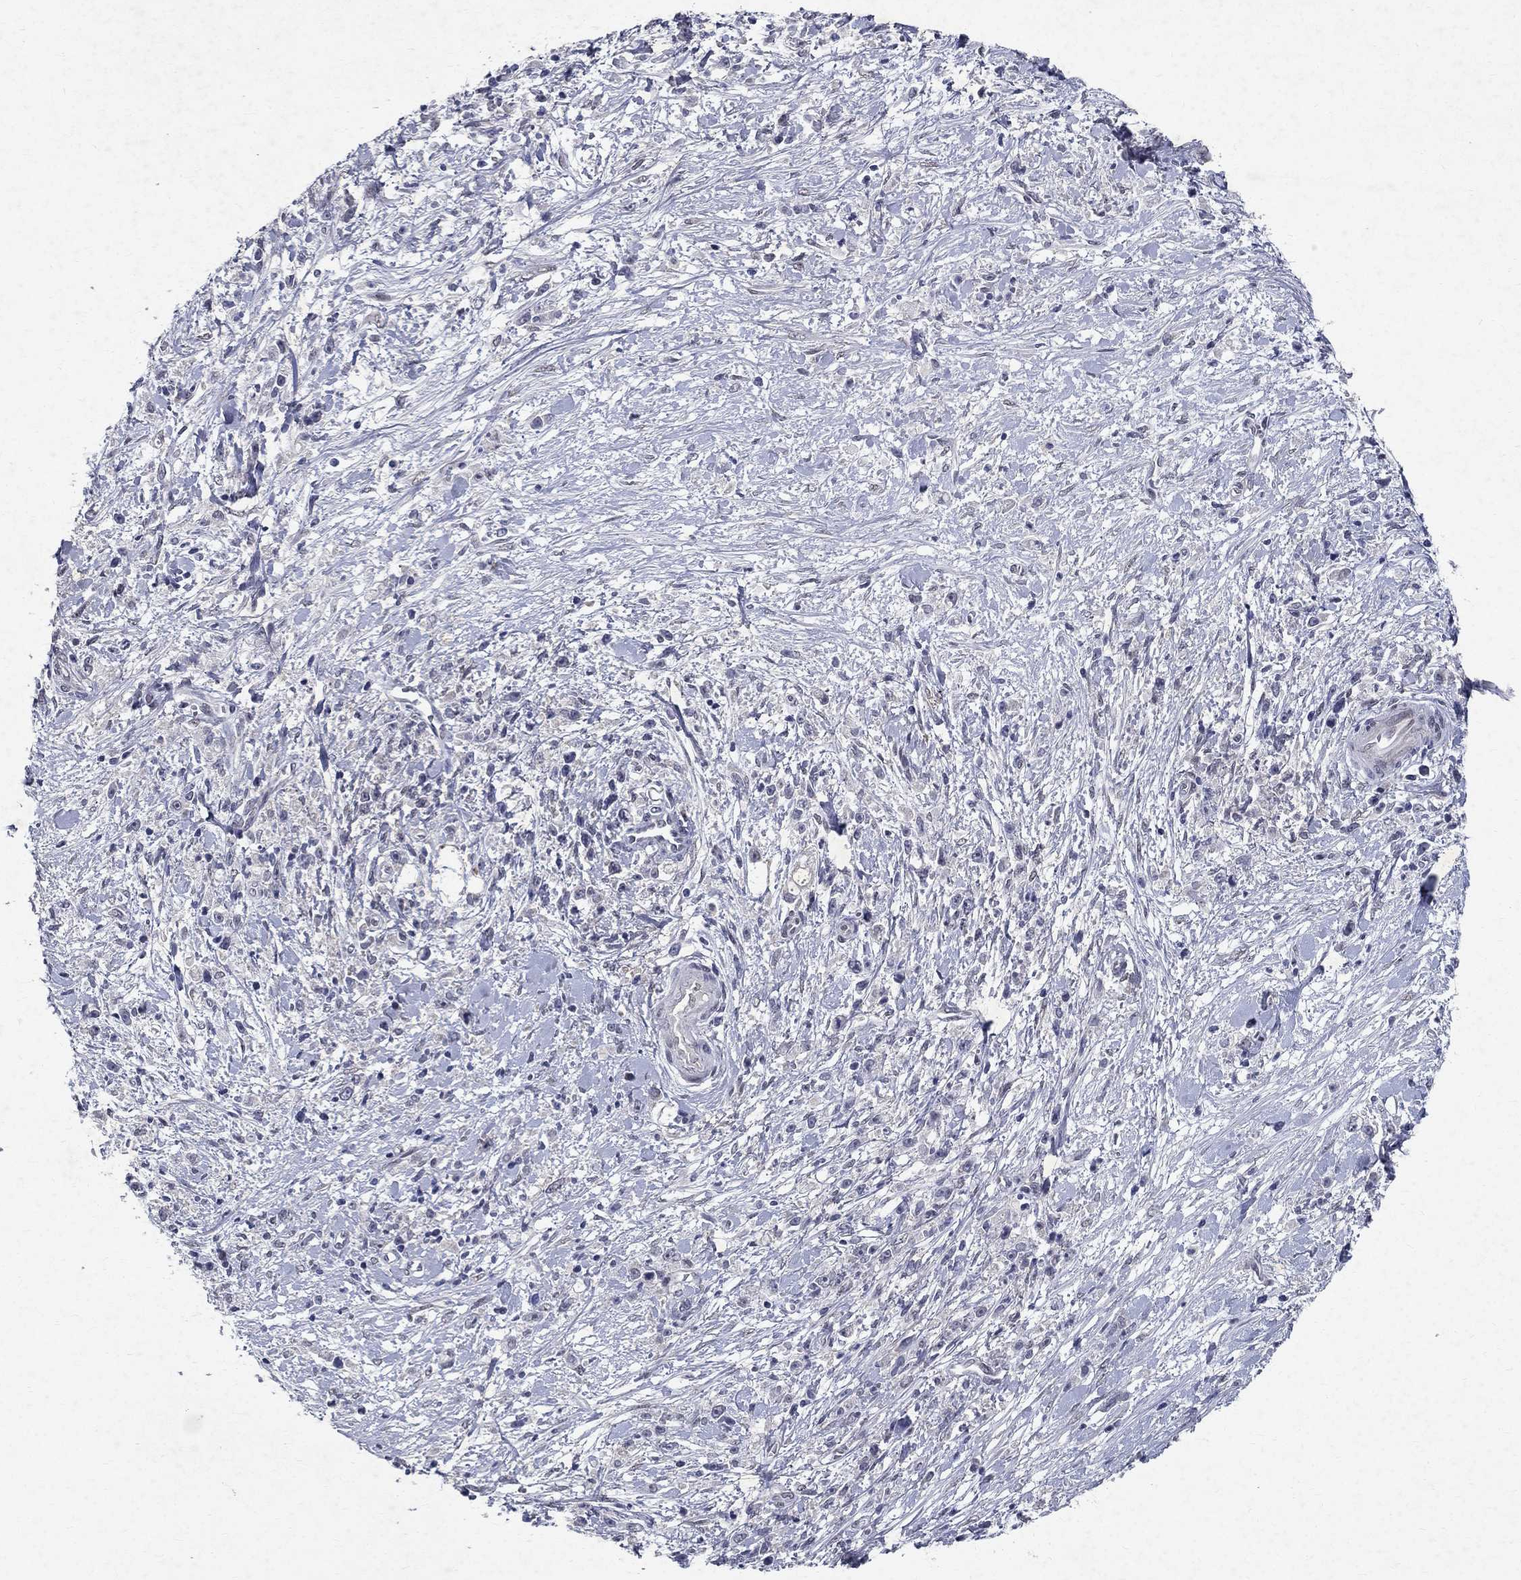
{"staining": {"intensity": "negative", "quantity": "none", "location": "none"}, "tissue": "stomach cancer", "cell_type": "Tumor cells", "image_type": "cancer", "snomed": [{"axis": "morphology", "description": "Adenocarcinoma, NOS"}, {"axis": "topography", "description": "Stomach"}], "caption": "The immunohistochemistry (IHC) image has no significant staining in tumor cells of stomach cancer (adenocarcinoma) tissue. (Stains: DAB (3,3'-diaminobenzidine) IHC with hematoxylin counter stain, Microscopy: brightfield microscopy at high magnification).", "gene": "RBFOX1", "patient": {"sex": "female", "age": 59}}